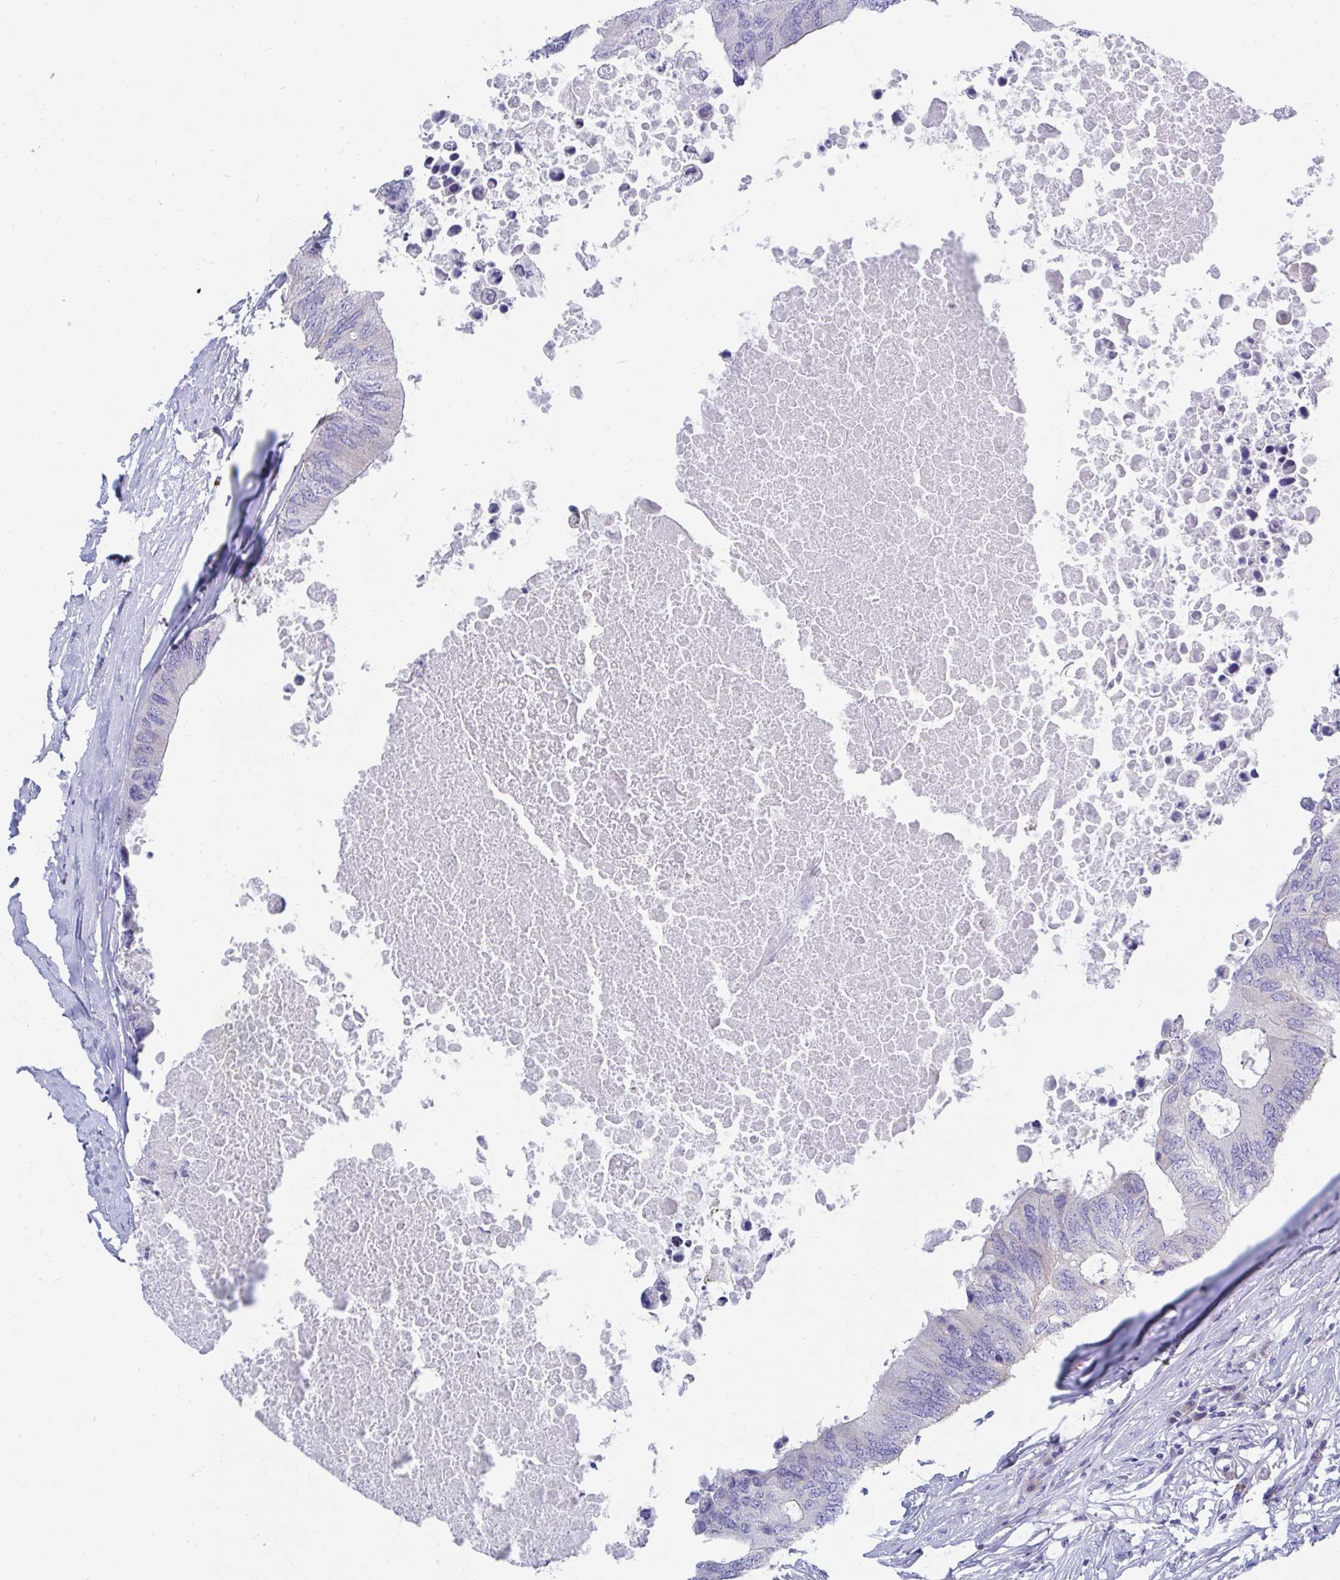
{"staining": {"intensity": "negative", "quantity": "none", "location": "none"}, "tissue": "colorectal cancer", "cell_type": "Tumor cells", "image_type": "cancer", "snomed": [{"axis": "morphology", "description": "Adenocarcinoma, NOS"}, {"axis": "topography", "description": "Colon"}], "caption": "Immunohistochemistry (IHC) histopathology image of colorectal cancer stained for a protein (brown), which demonstrates no expression in tumor cells. (Immunohistochemistry (IHC), brightfield microscopy, high magnification).", "gene": "MROH2B", "patient": {"sex": "male", "age": 71}}